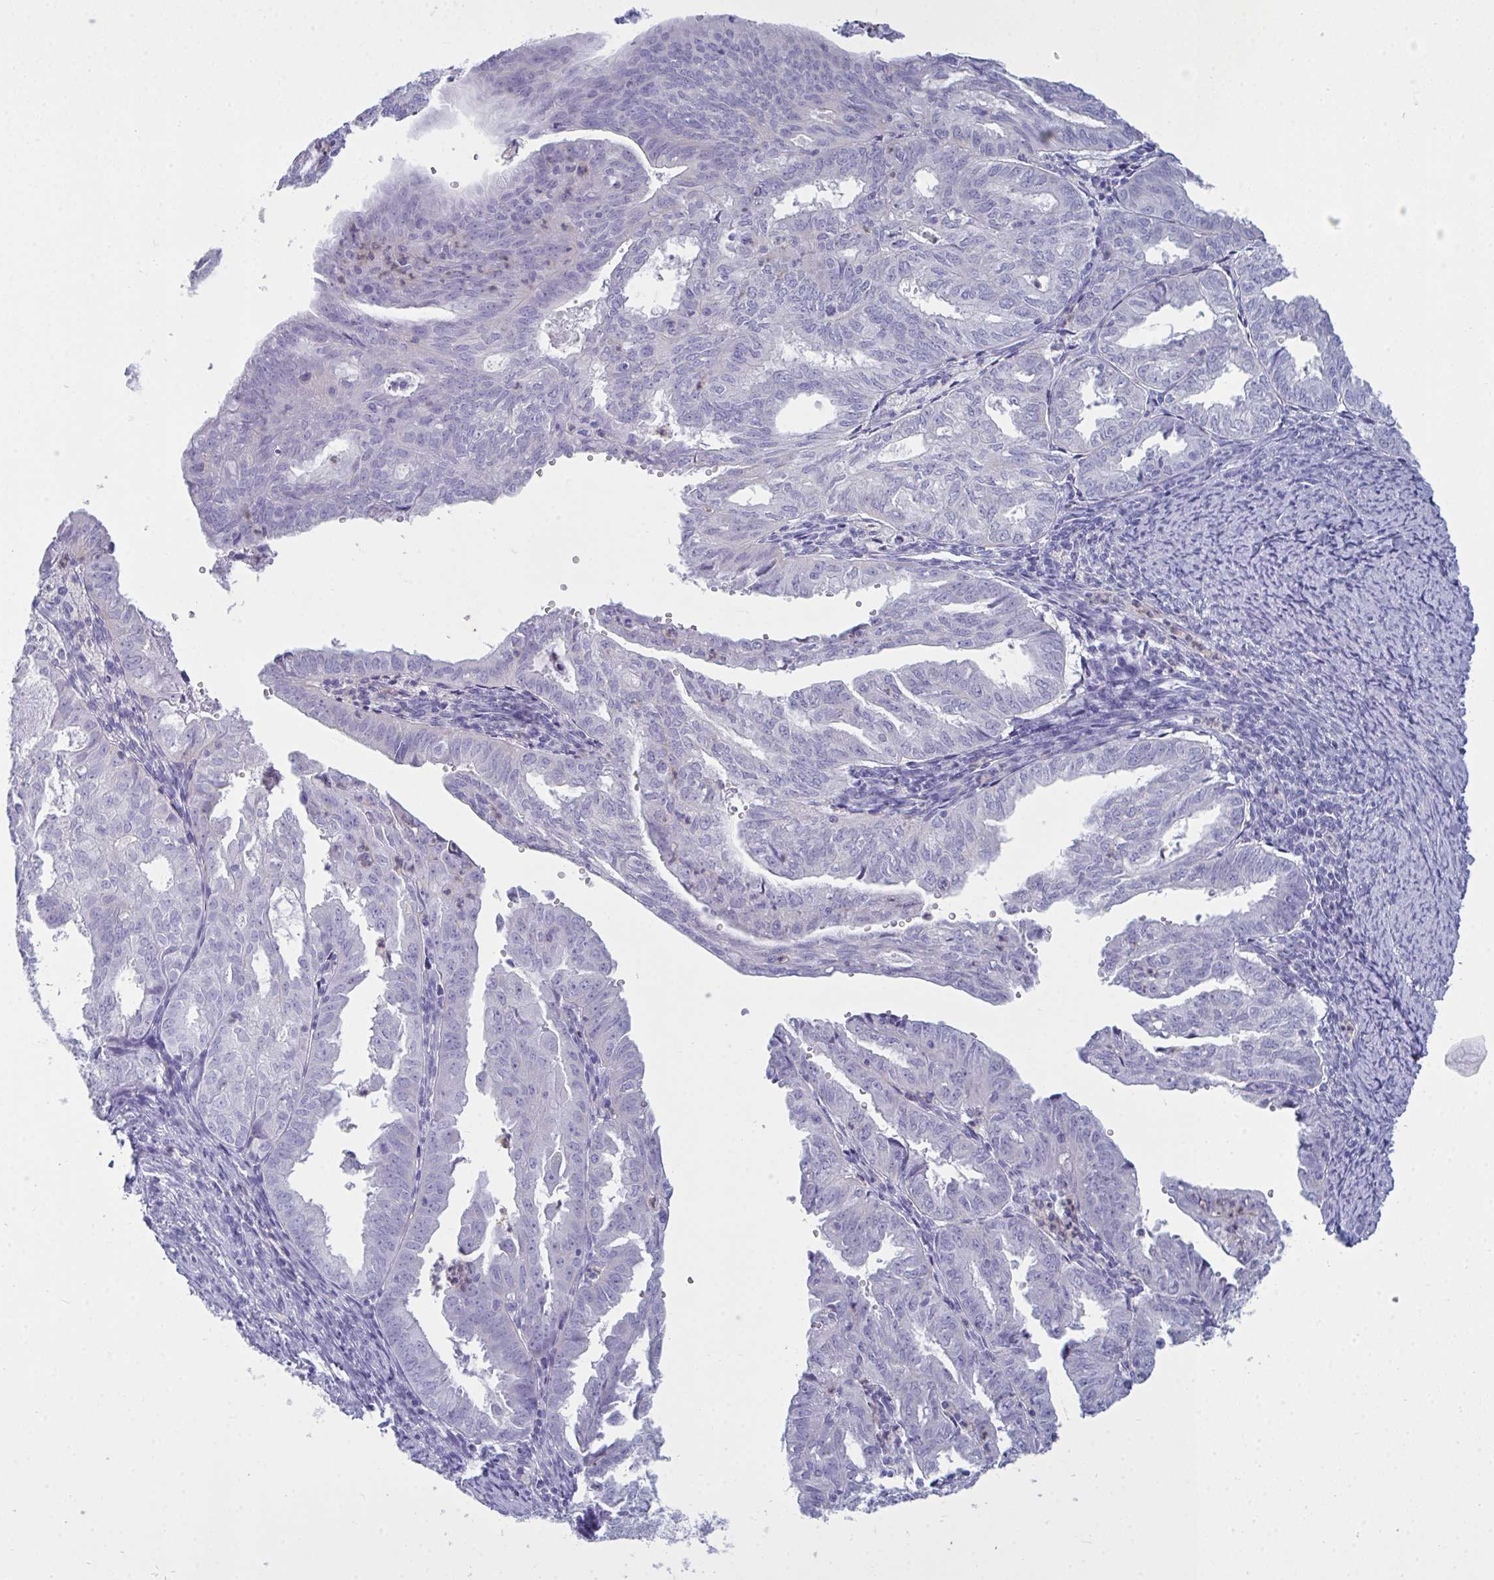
{"staining": {"intensity": "negative", "quantity": "none", "location": "none"}, "tissue": "endometrial cancer", "cell_type": "Tumor cells", "image_type": "cancer", "snomed": [{"axis": "morphology", "description": "Adenocarcinoma, NOS"}, {"axis": "topography", "description": "Endometrium"}], "caption": "An immunohistochemistry (IHC) image of endometrial cancer (adenocarcinoma) is shown. There is no staining in tumor cells of endometrial cancer (adenocarcinoma).", "gene": "SERPINB10", "patient": {"sex": "female", "age": 70}}